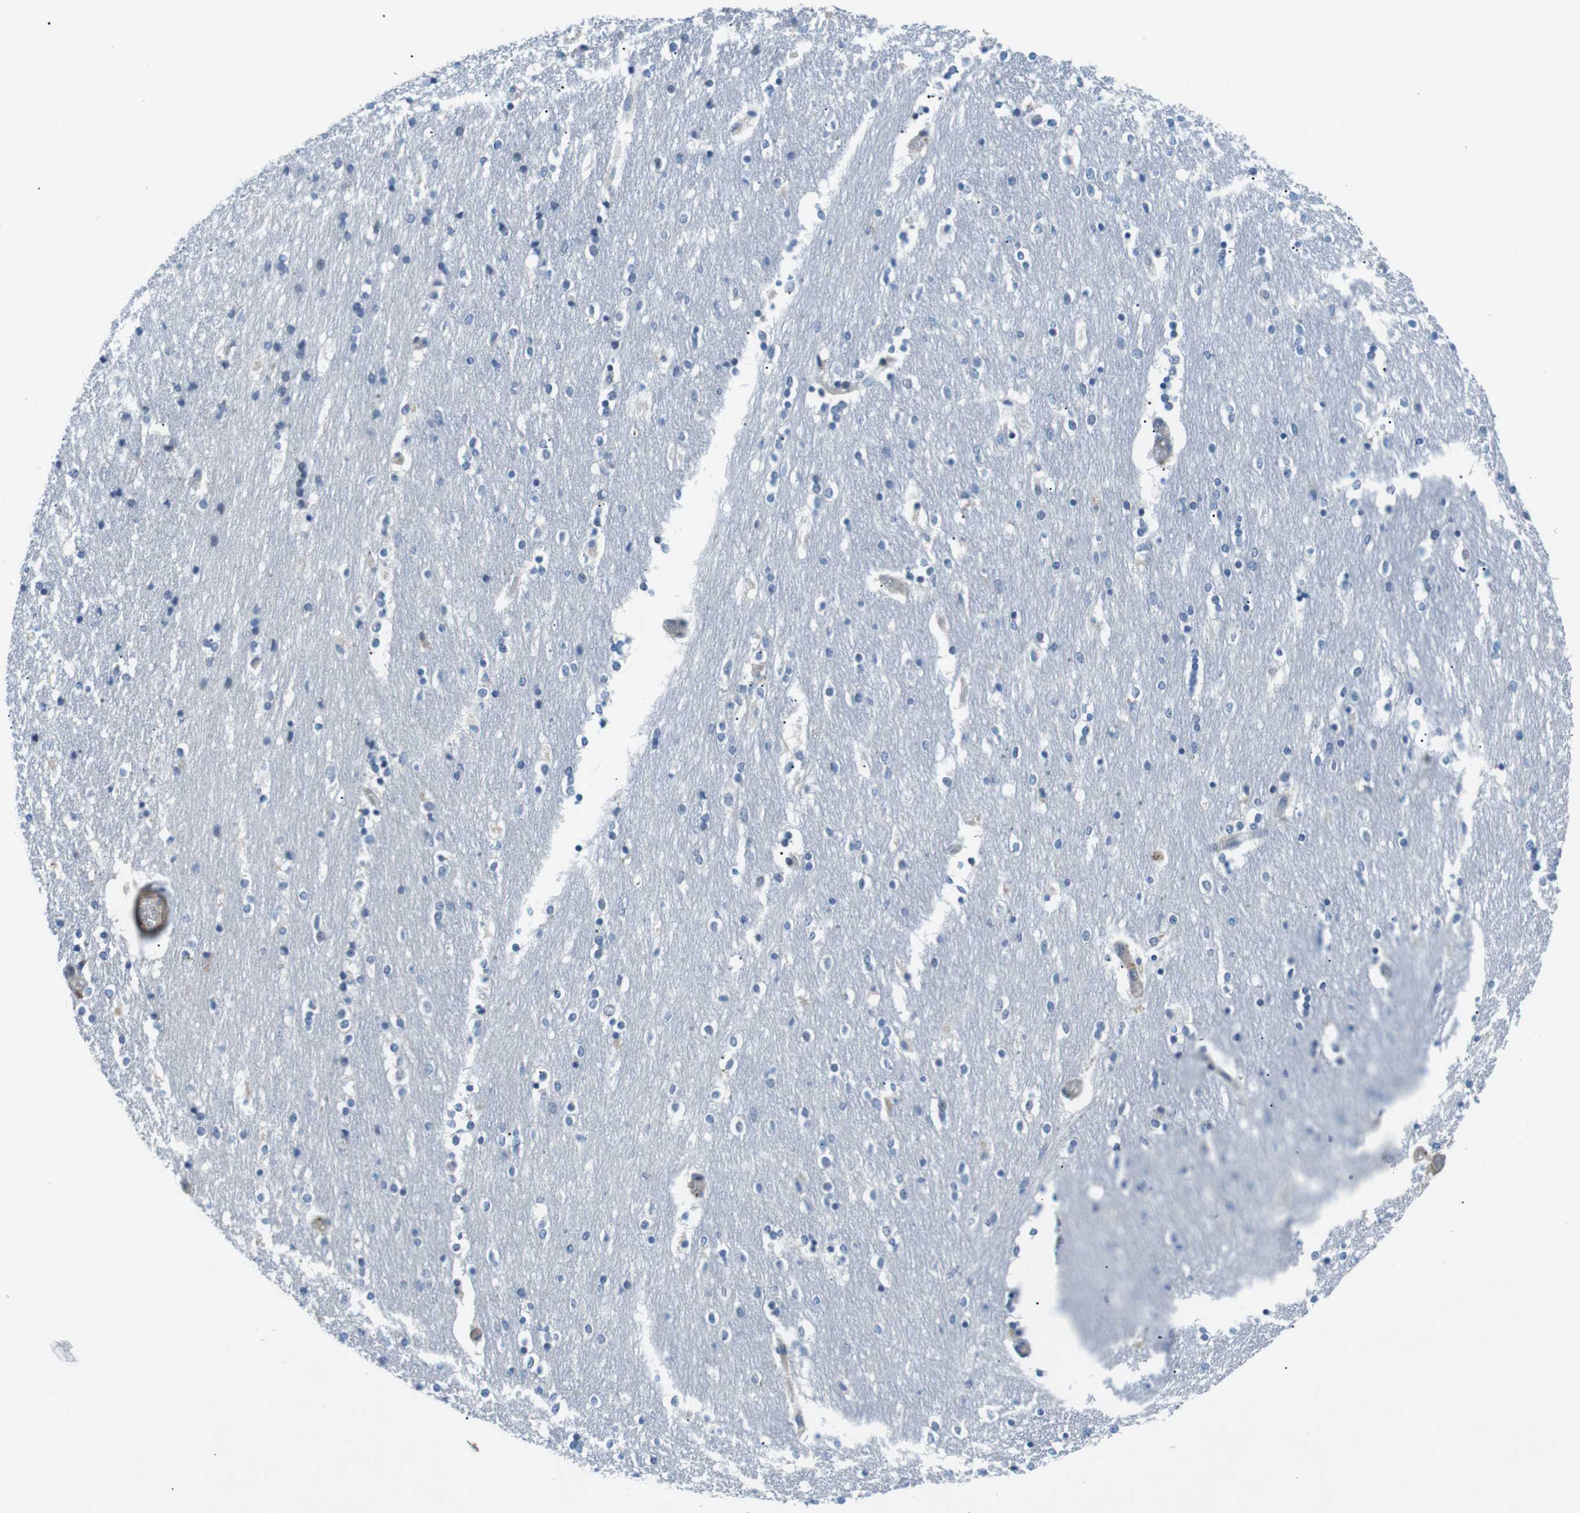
{"staining": {"intensity": "negative", "quantity": "none", "location": "none"}, "tissue": "caudate", "cell_type": "Glial cells", "image_type": "normal", "snomed": [{"axis": "morphology", "description": "Normal tissue, NOS"}, {"axis": "topography", "description": "Lateral ventricle wall"}], "caption": "Immunohistochemical staining of benign human caudate shows no significant positivity in glial cells. The staining is performed using DAB (3,3'-diaminobenzidine) brown chromogen with nuclei counter-stained in using hematoxylin.", "gene": "WSCD1", "patient": {"sex": "female", "age": 54}}